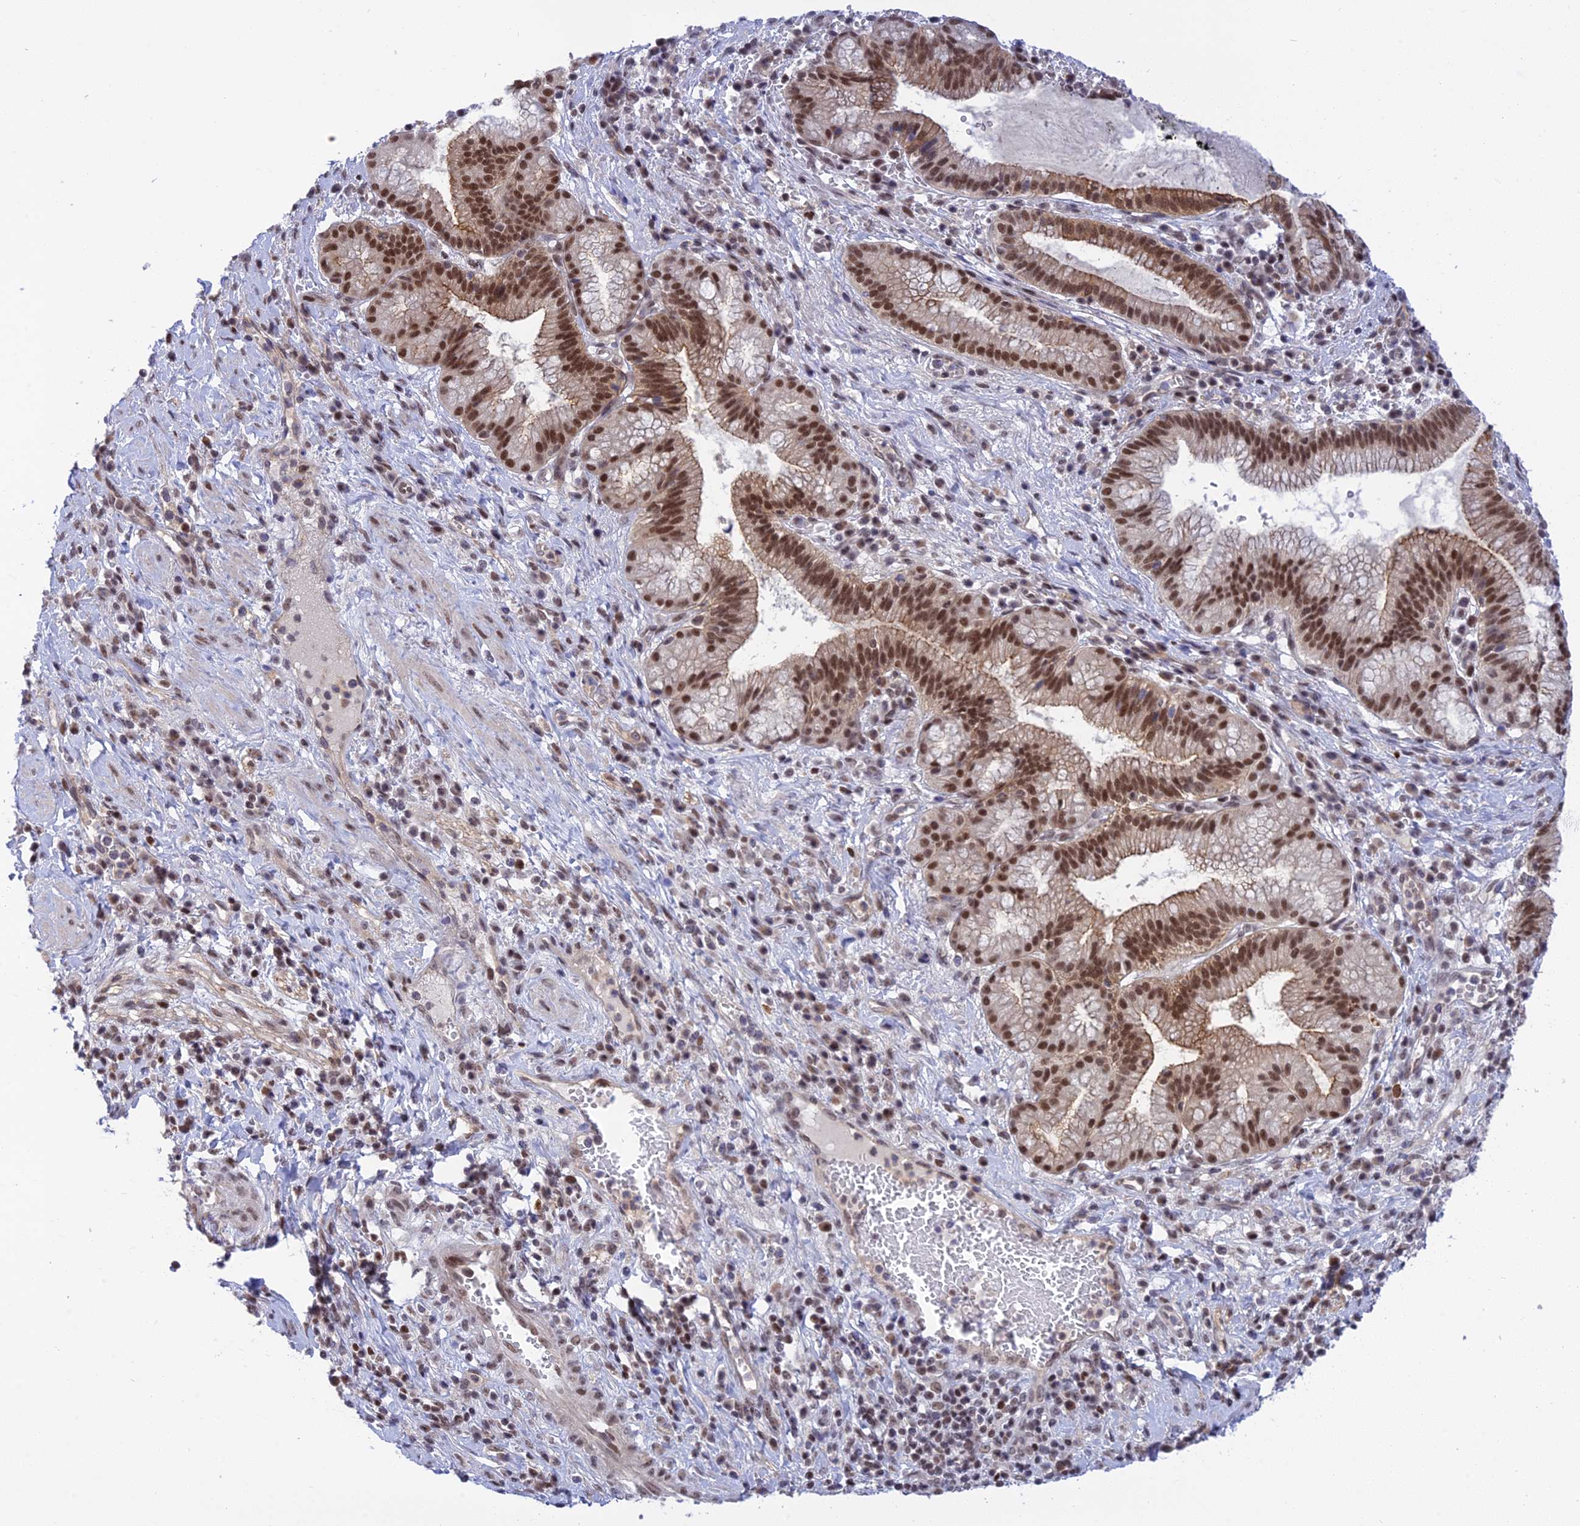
{"staining": {"intensity": "strong", "quantity": ">75%", "location": "nuclear"}, "tissue": "pancreatic cancer", "cell_type": "Tumor cells", "image_type": "cancer", "snomed": [{"axis": "morphology", "description": "Adenocarcinoma, NOS"}, {"axis": "topography", "description": "Pancreas"}], "caption": "Human pancreatic cancer stained with a protein marker exhibits strong staining in tumor cells.", "gene": "TCEA1", "patient": {"sex": "male", "age": 72}}